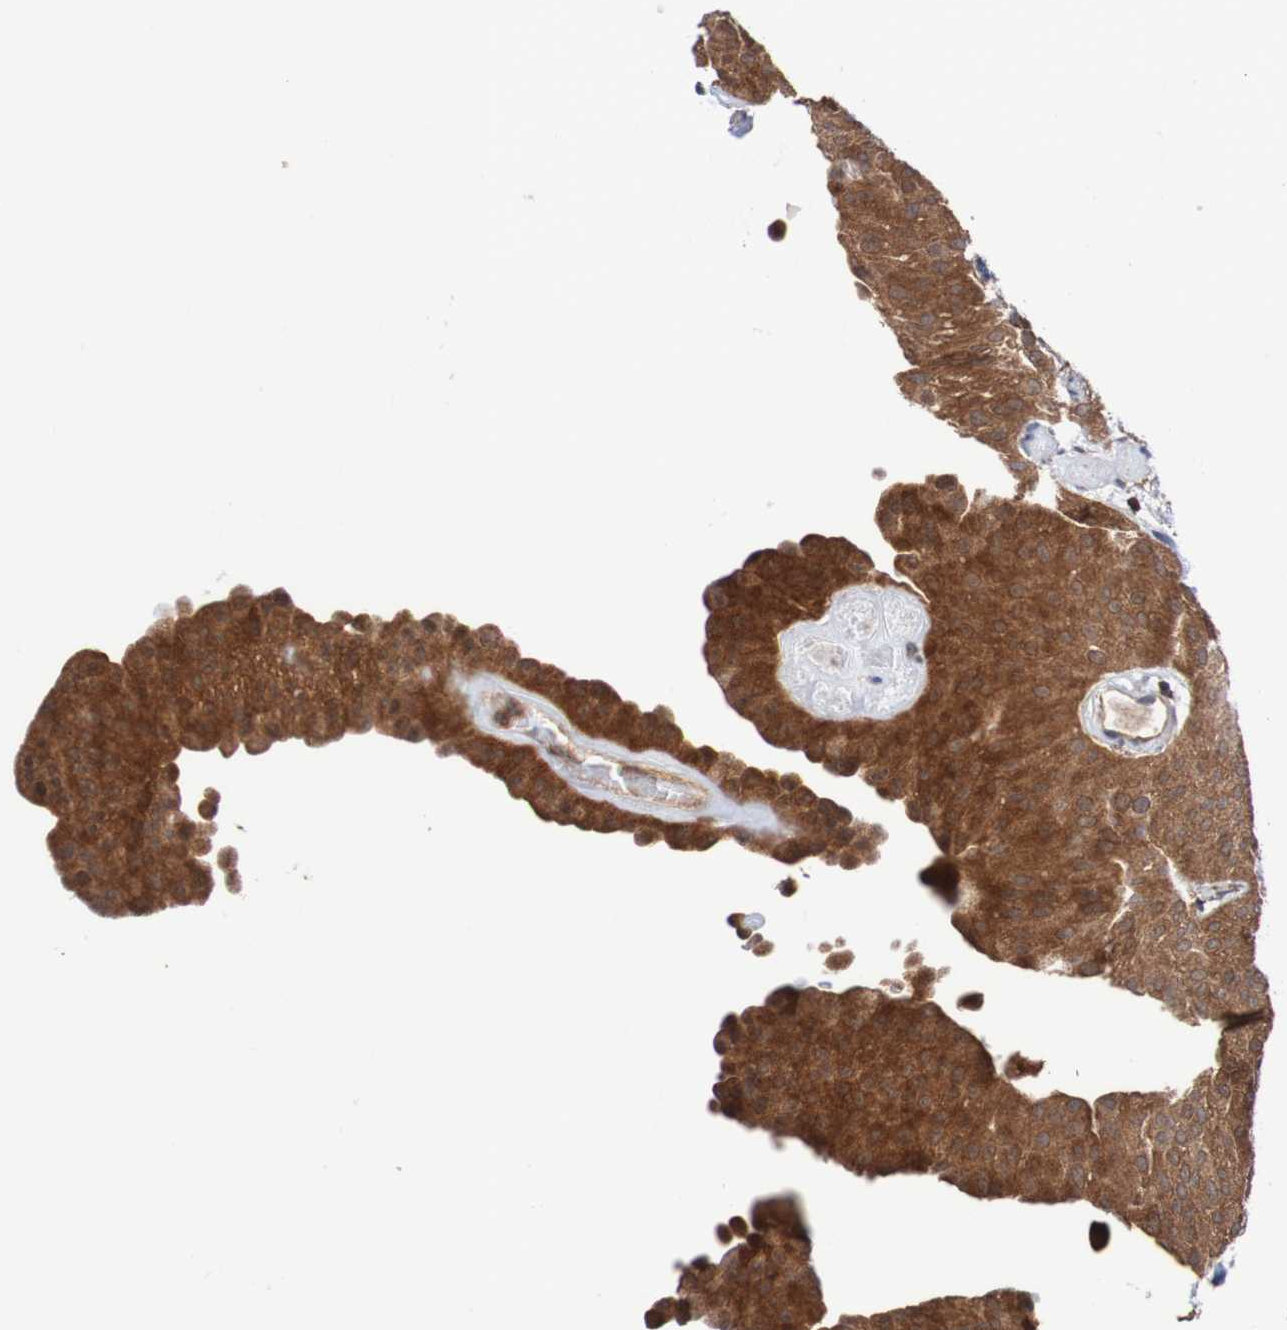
{"staining": {"intensity": "strong", "quantity": ">75%", "location": "cytoplasmic/membranous"}, "tissue": "urothelial cancer", "cell_type": "Tumor cells", "image_type": "cancer", "snomed": [{"axis": "morphology", "description": "Urothelial carcinoma, Low grade"}, {"axis": "topography", "description": "Urinary bladder"}], "caption": "Human urothelial cancer stained with a protein marker shows strong staining in tumor cells.", "gene": "RIGI", "patient": {"sex": "female", "age": 60}}